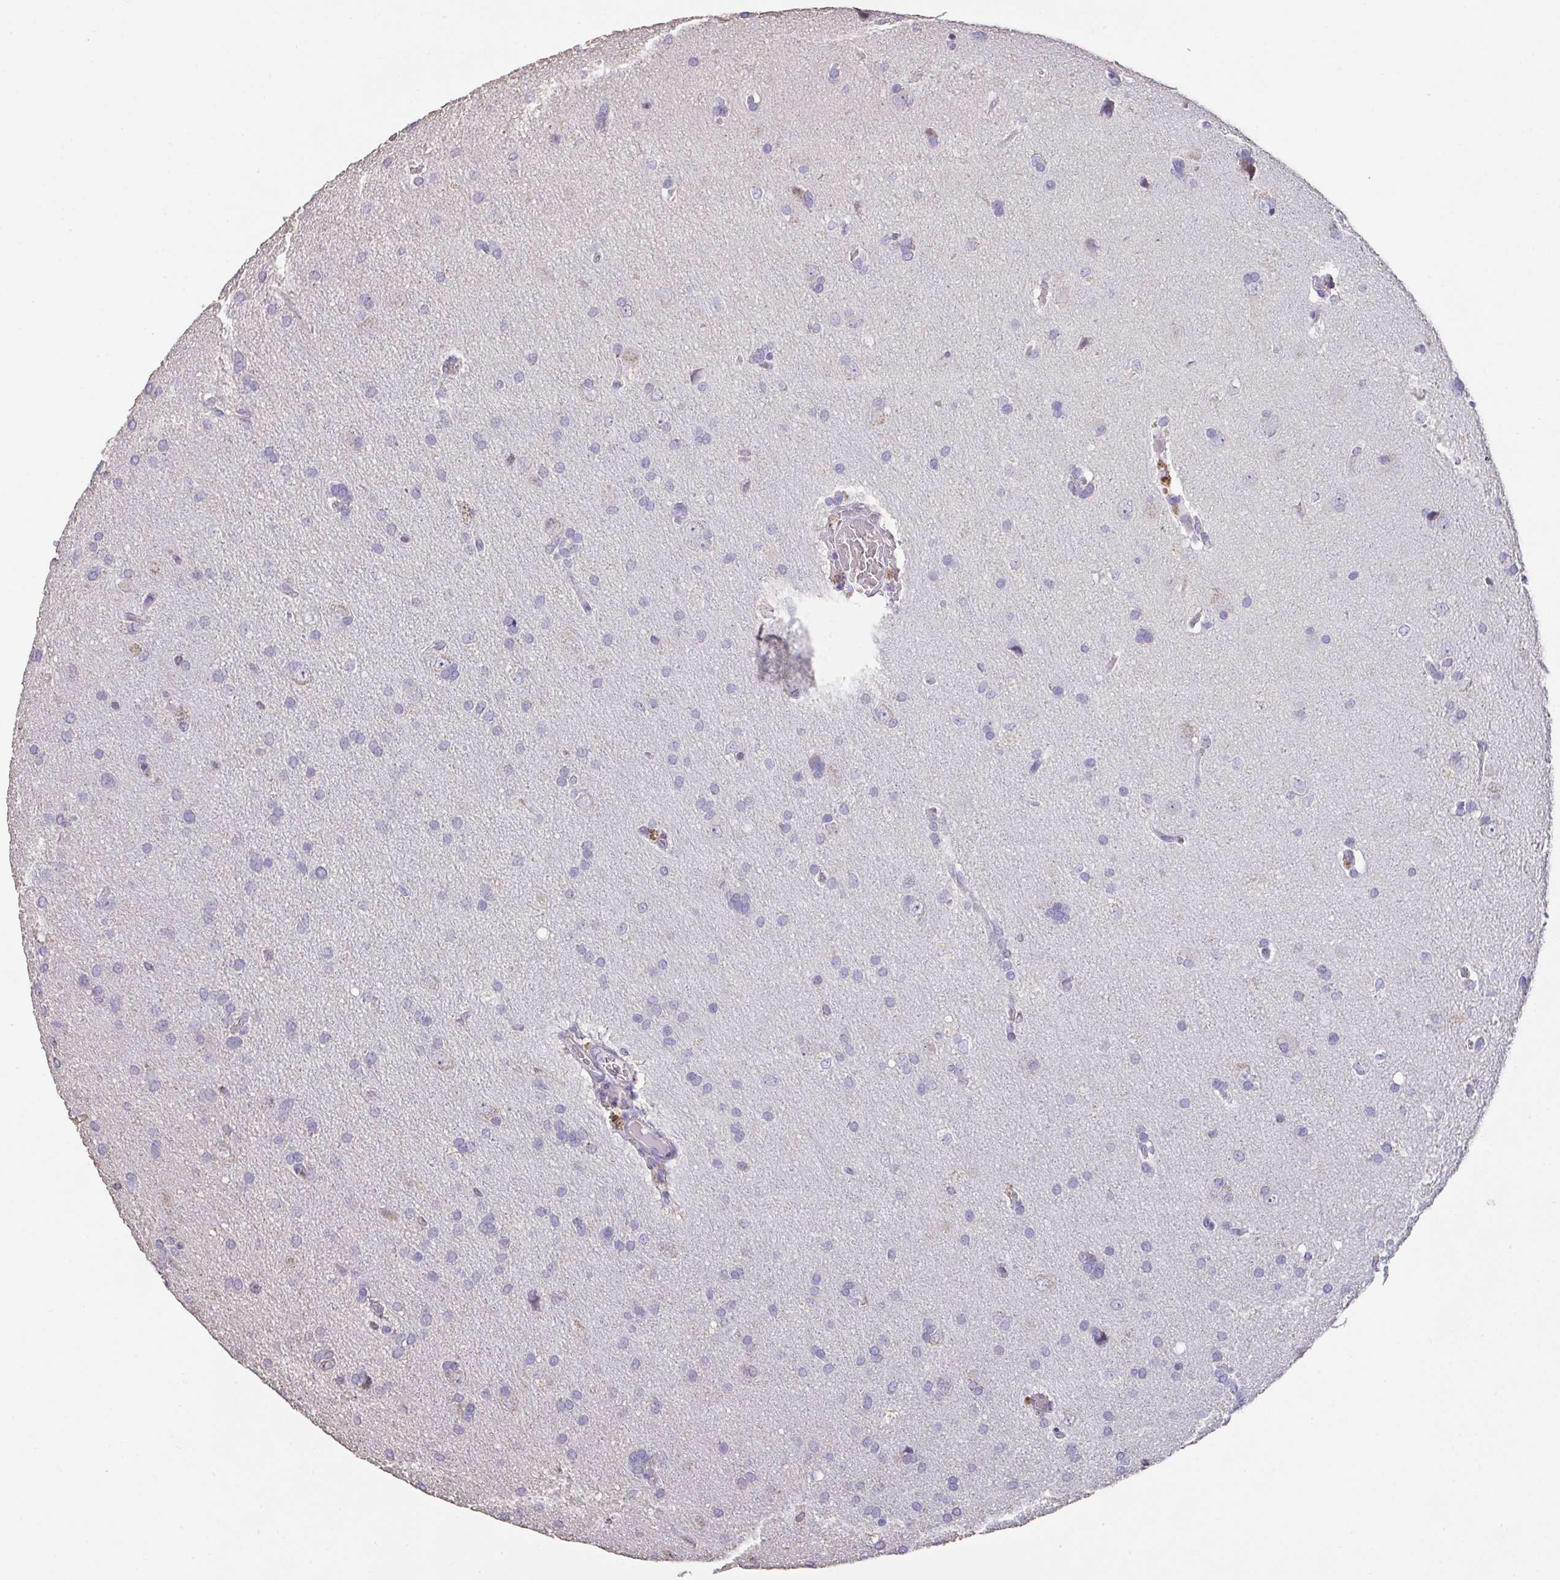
{"staining": {"intensity": "negative", "quantity": "none", "location": "none"}, "tissue": "glioma", "cell_type": "Tumor cells", "image_type": "cancer", "snomed": [{"axis": "morphology", "description": "Glioma, malignant, Low grade"}, {"axis": "topography", "description": "Brain"}], "caption": "IHC image of glioma stained for a protein (brown), which reveals no positivity in tumor cells.", "gene": "IL23R", "patient": {"sex": "female", "age": 54}}